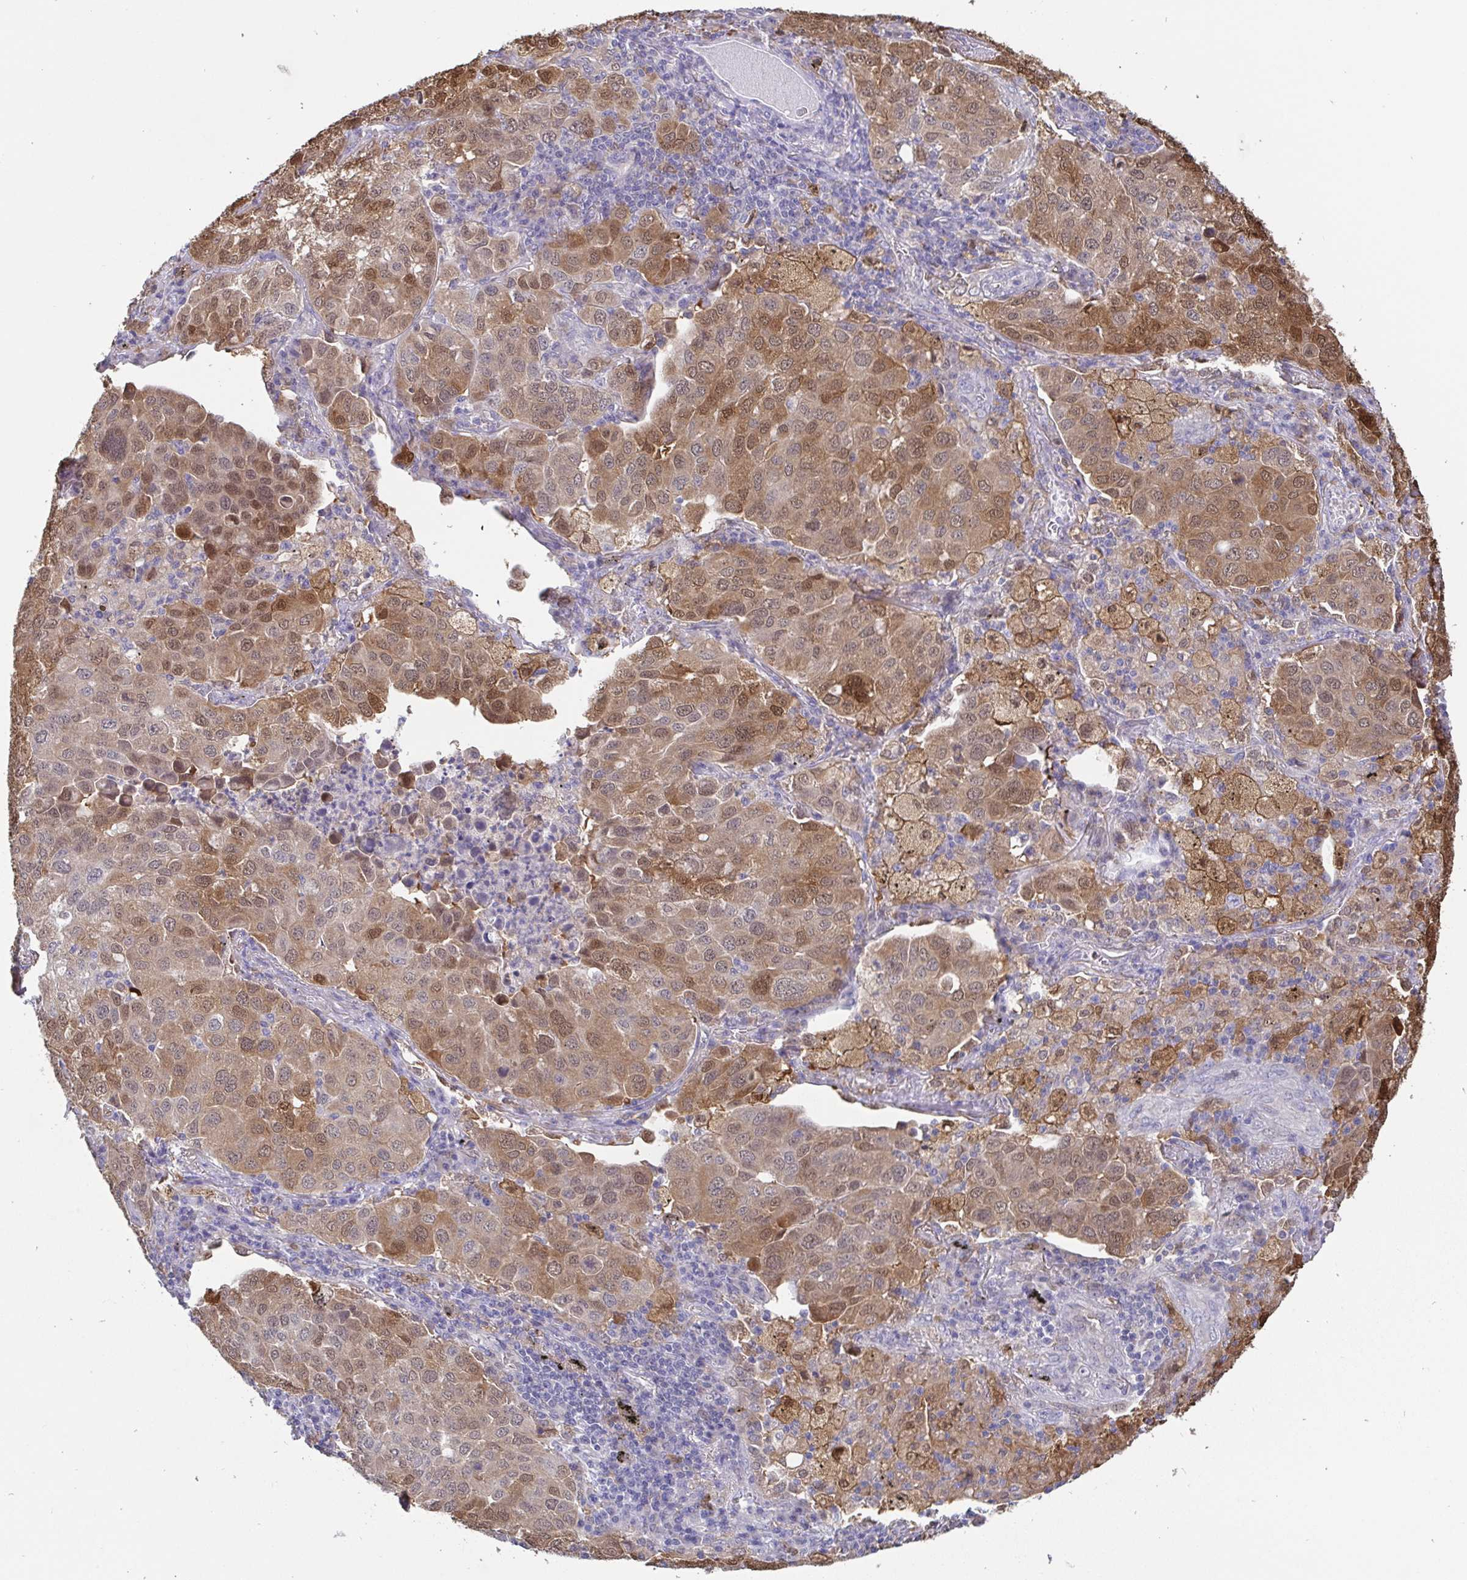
{"staining": {"intensity": "moderate", "quantity": ">75%", "location": "cytoplasmic/membranous,nuclear"}, "tissue": "lung cancer", "cell_type": "Tumor cells", "image_type": "cancer", "snomed": [{"axis": "morphology", "description": "Adenocarcinoma, NOS"}, {"axis": "morphology", "description": "Adenocarcinoma, metastatic, NOS"}, {"axis": "topography", "description": "Lymph node"}, {"axis": "topography", "description": "Lung"}], "caption": "Lung cancer (metastatic adenocarcinoma) was stained to show a protein in brown. There is medium levels of moderate cytoplasmic/membranous and nuclear expression in approximately >75% of tumor cells. The staining was performed using DAB, with brown indicating positive protein expression. Nuclei are stained blue with hematoxylin.", "gene": "IDH1", "patient": {"sex": "female", "age": 65}}